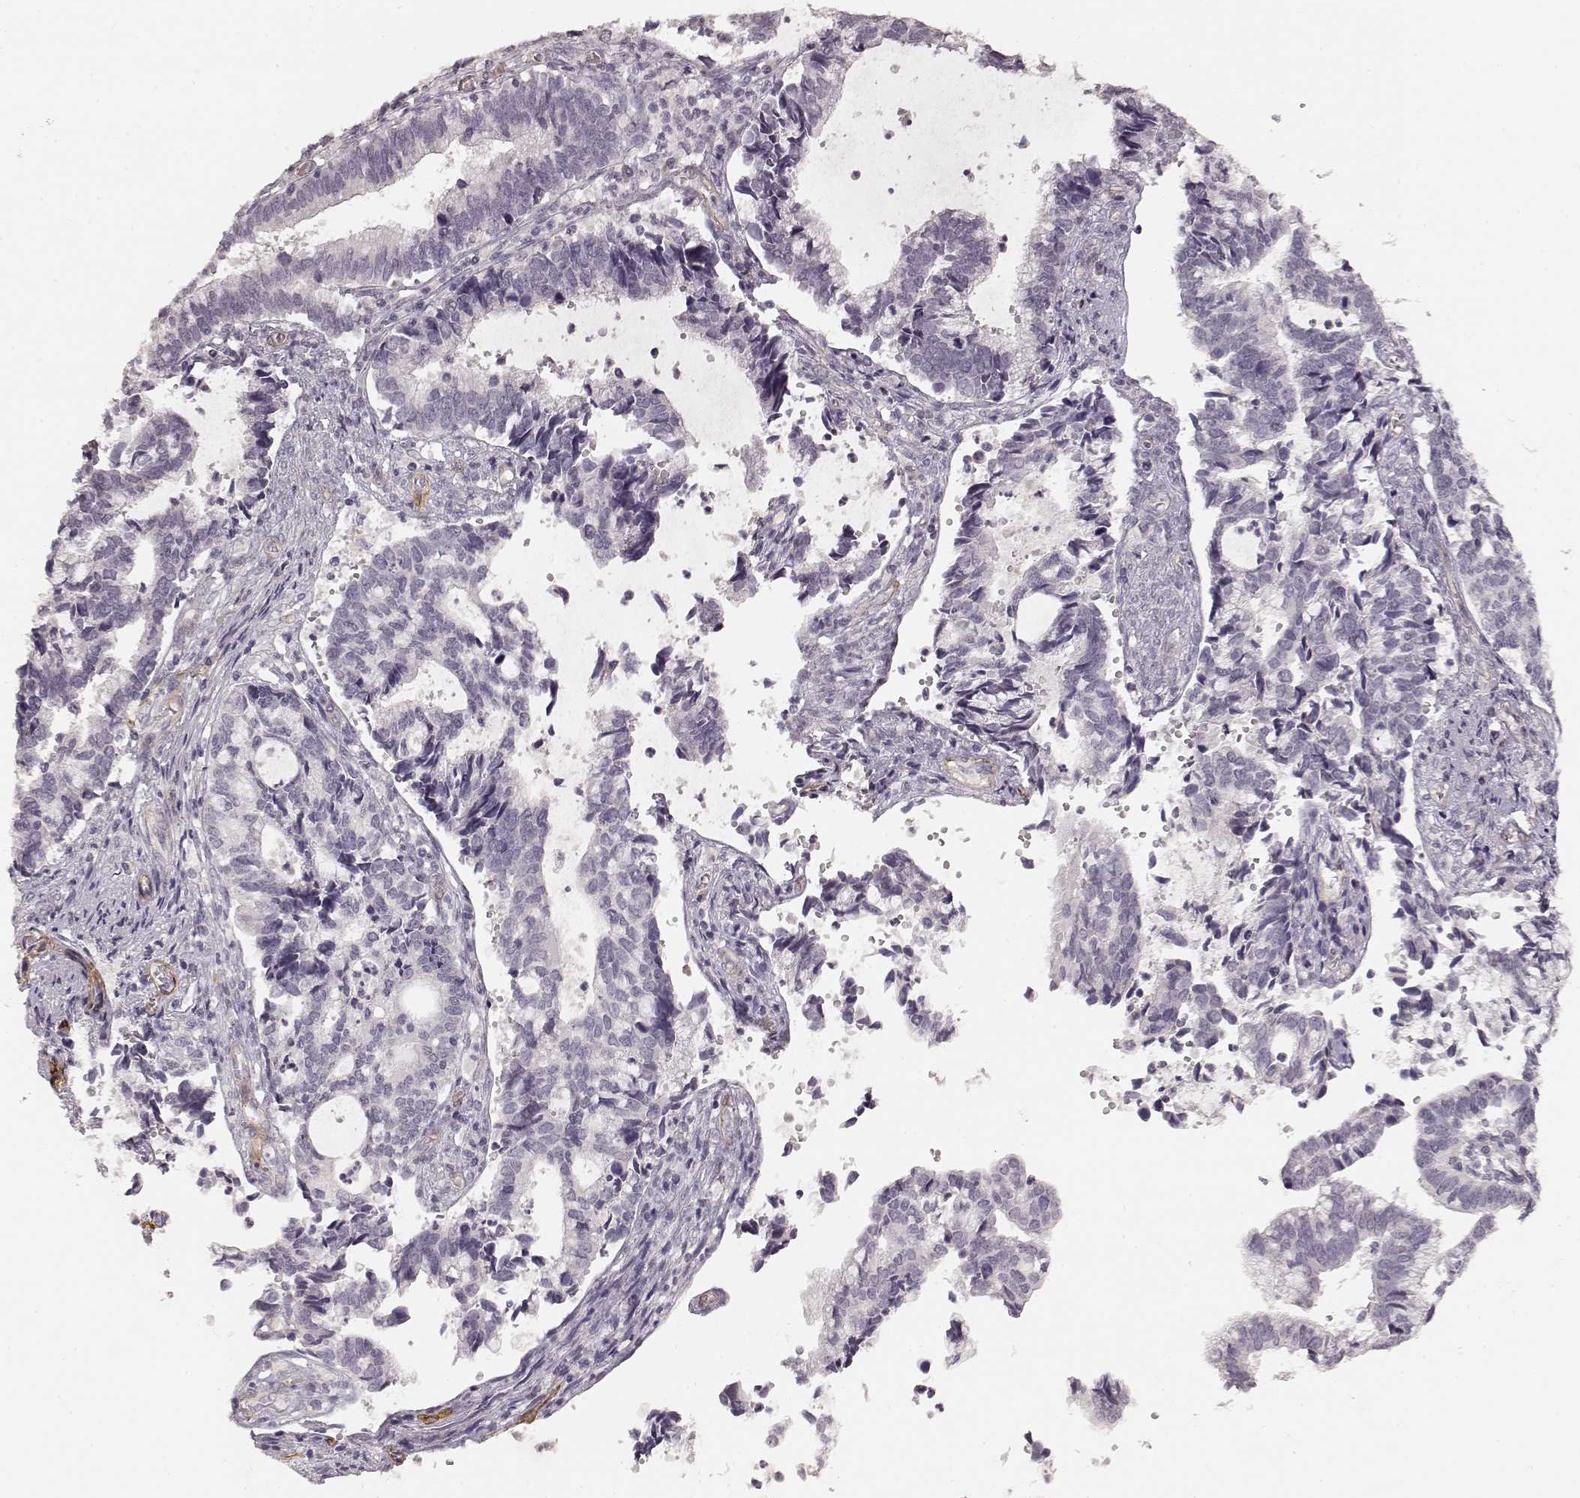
{"staining": {"intensity": "negative", "quantity": "none", "location": "none"}, "tissue": "cervical cancer", "cell_type": "Tumor cells", "image_type": "cancer", "snomed": [{"axis": "morphology", "description": "Adenocarcinoma, NOS"}, {"axis": "topography", "description": "Cervix"}], "caption": "Cervical cancer was stained to show a protein in brown. There is no significant positivity in tumor cells.", "gene": "LAMA4", "patient": {"sex": "female", "age": 42}}